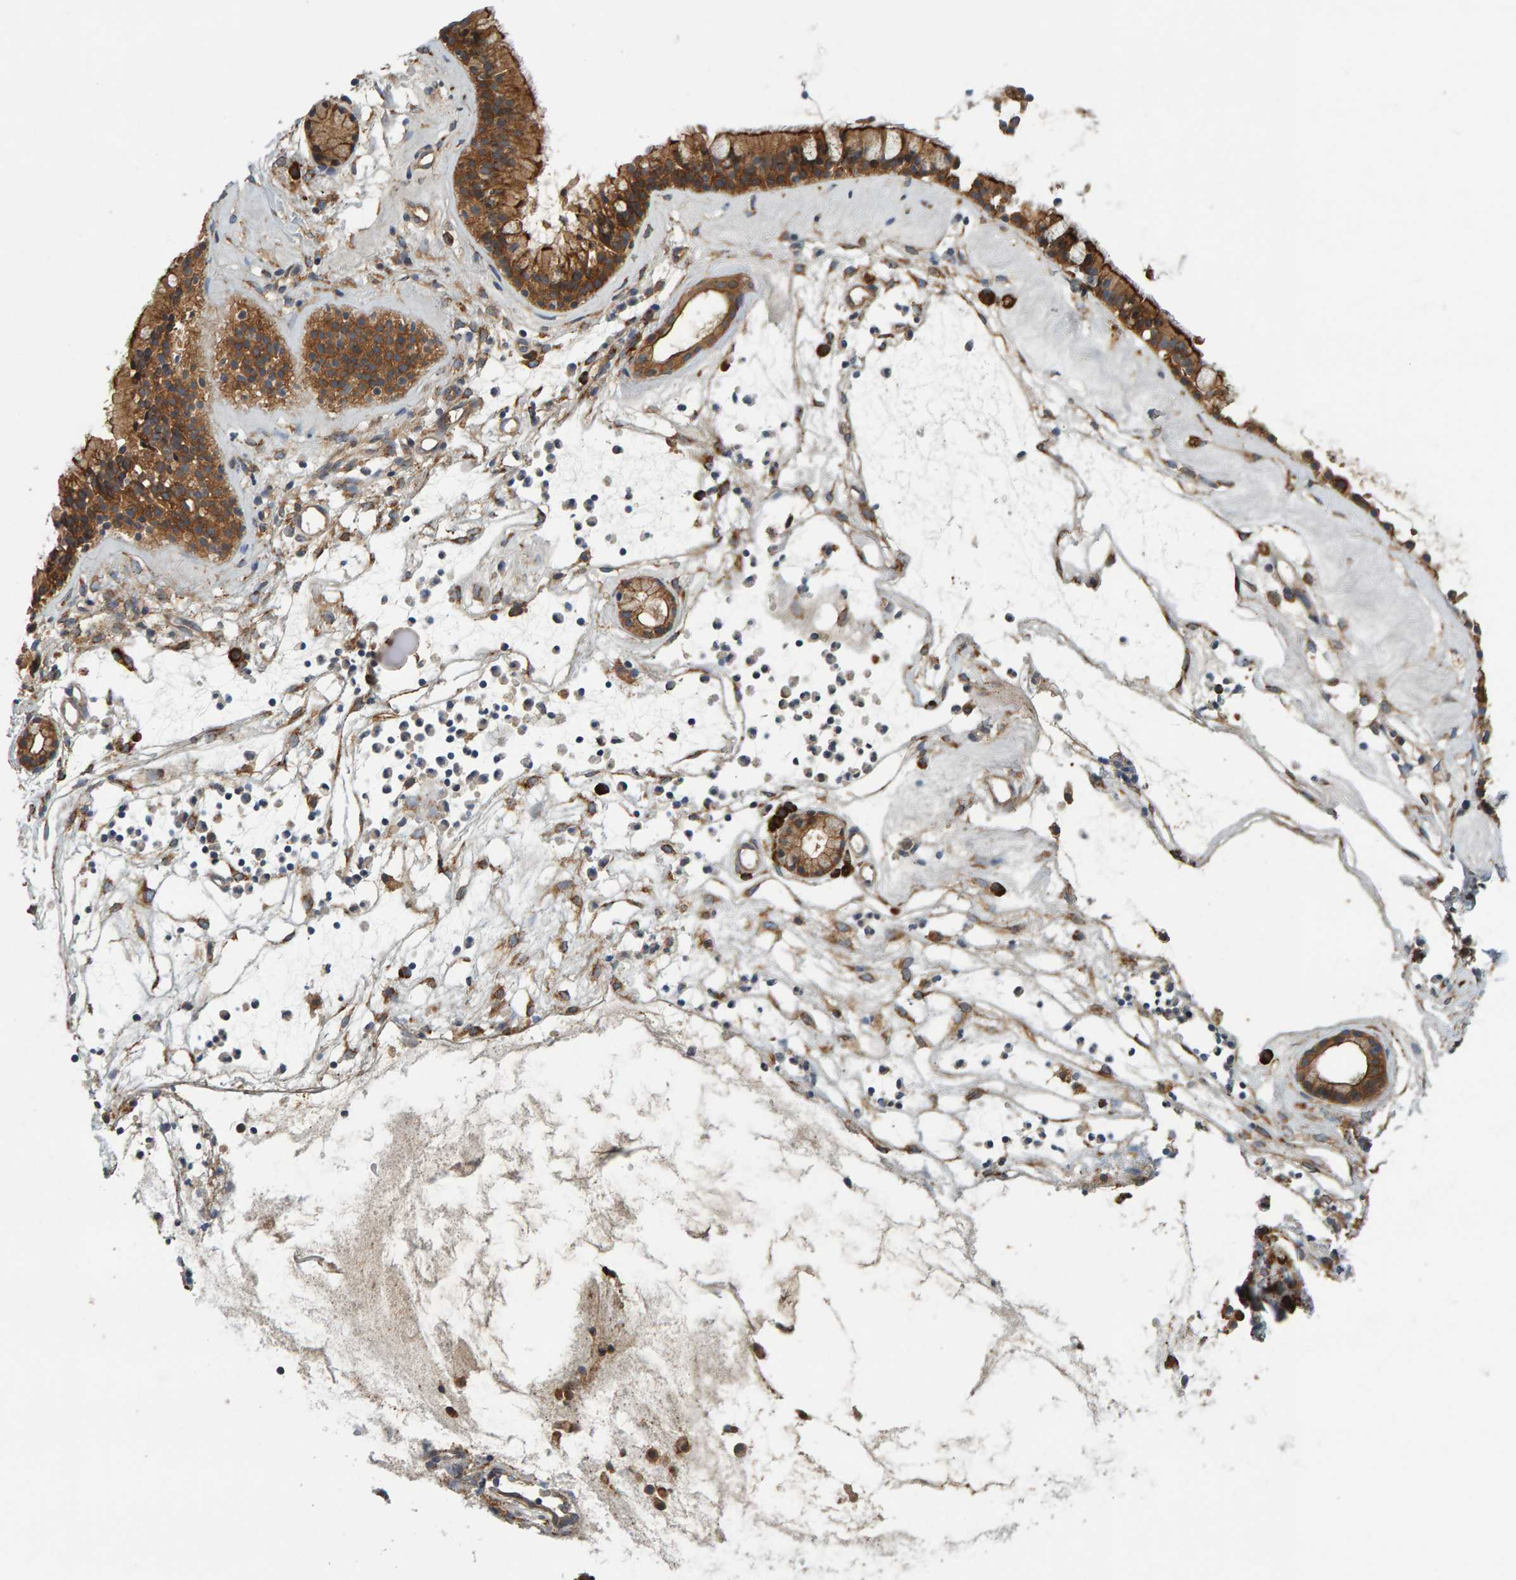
{"staining": {"intensity": "strong", "quantity": ">75%", "location": "cytoplasmic/membranous"}, "tissue": "nasopharynx", "cell_type": "Respiratory epithelial cells", "image_type": "normal", "snomed": [{"axis": "morphology", "description": "Normal tissue, NOS"}, {"axis": "topography", "description": "Nasopharynx"}], "caption": "DAB immunohistochemical staining of benign nasopharynx exhibits strong cytoplasmic/membranous protein expression in approximately >75% of respiratory epithelial cells.", "gene": "BAIAP2", "patient": {"sex": "female", "age": 42}}